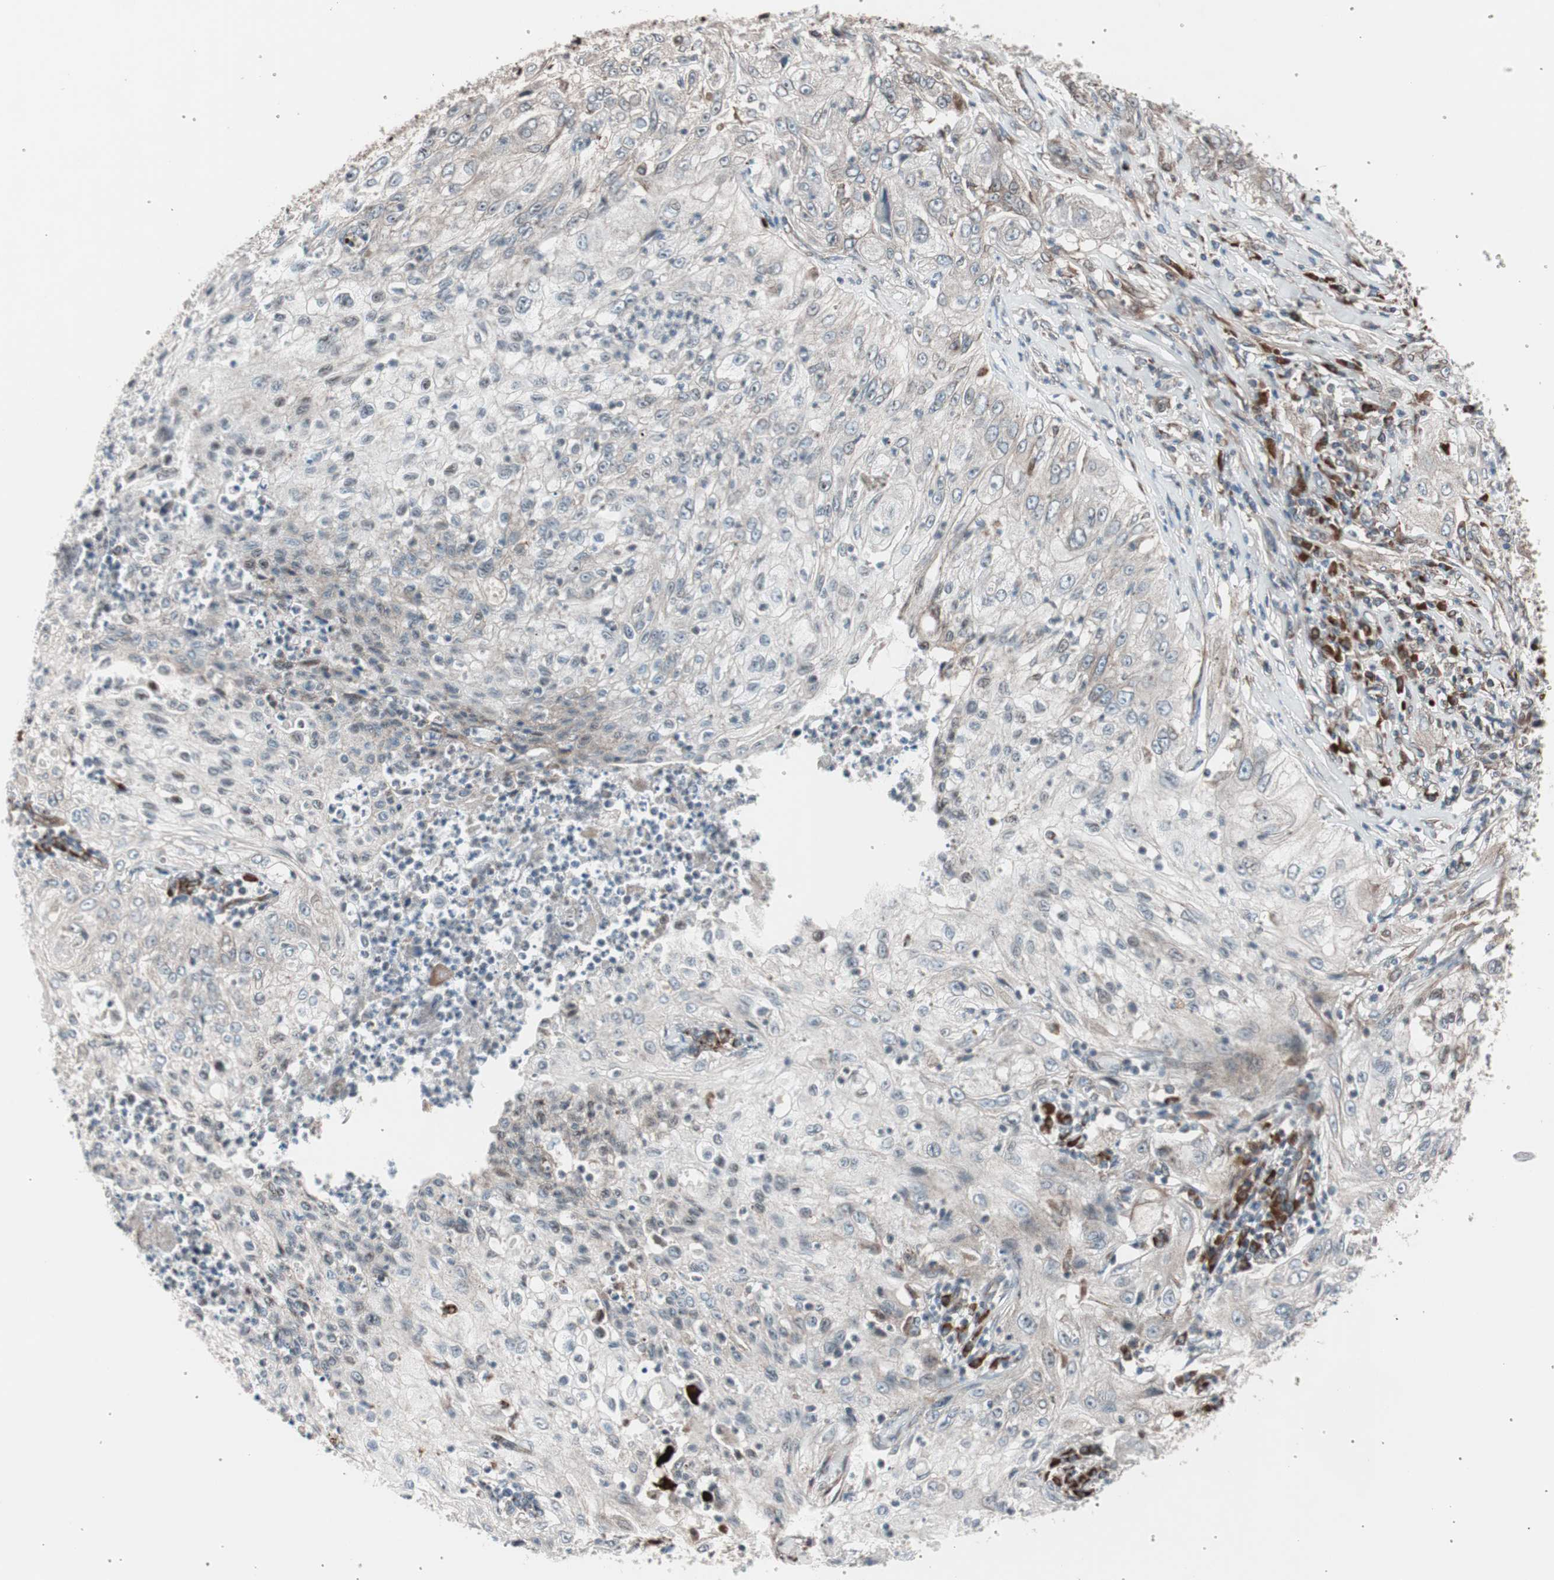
{"staining": {"intensity": "weak", "quantity": ">75%", "location": "cytoplasmic/membranous"}, "tissue": "lung cancer", "cell_type": "Tumor cells", "image_type": "cancer", "snomed": [{"axis": "morphology", "description": "Inflammation, NOS"}, {"axis": "morphology", "description": "Squamous cell carcinoma, NOS"}, {"axis": "topography", "description": "Lymph node"}, {"axis": "topography", "description": "Soft tissue"}, {"axis": "topography", "description": "Lung"}], "caption": "A brown stain labels weak cytoplasmic/membranous positivity of a protein in human squamous cell carcinoma (lung) tumor cells.", "gene": "CCL14", "patient": {"sex": "male", "age": 66}}